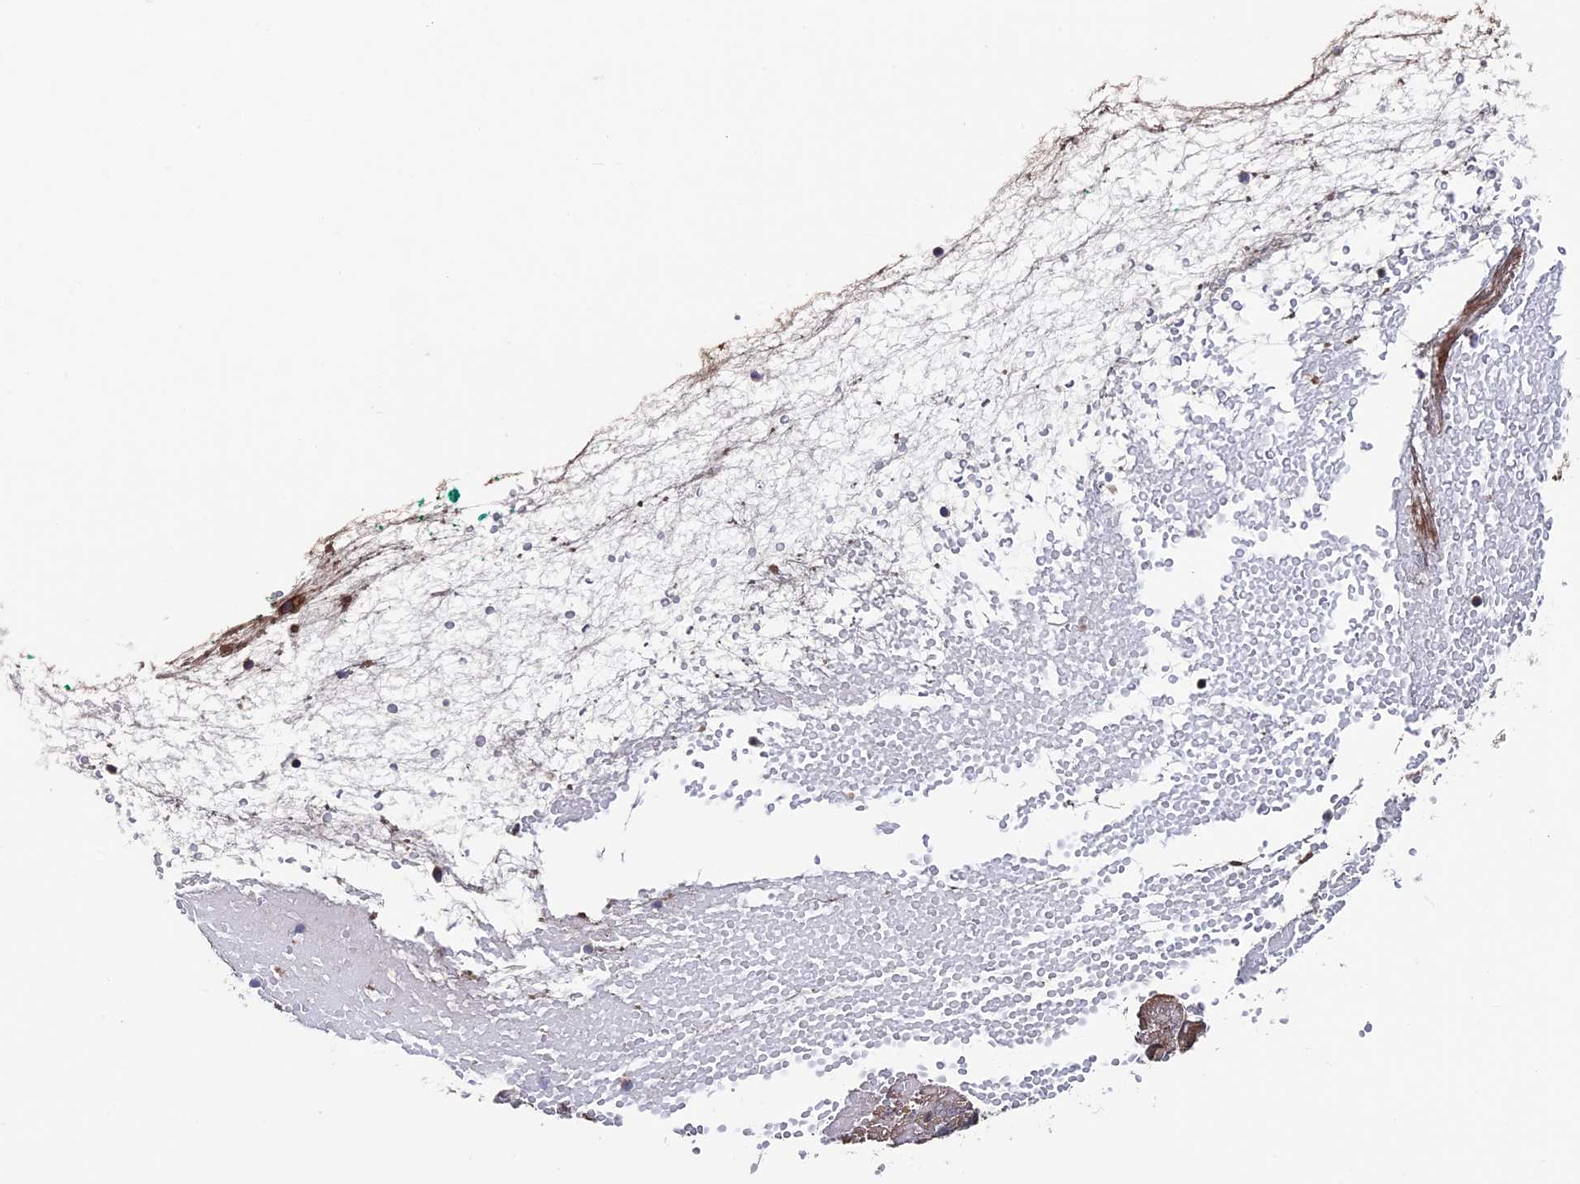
{"staining": {"intensity": "negative", "quantity": "none", "location": "none"}, "tissue": "adipose tissue", "cell_type": "Adipocytes", "image_type": "normal", "snomed": [{"axis": "morphology", "description": "Normal tissue, NOS"}, {"axis": "morphology", "description": "Basal cell carcinoma"}, {"axis": "topography", "description": "Cartilage tissue"}, {"axis": "topography", "description": "Nasopharynx"}, {"axis": "topography", "description": "Oral tissue"}], "caption": "Immunohistochemical staining of normal adipose tissue exhibits no significant positivity in adipocytes.", "gene": "DNAJC3", "patient": {"sex": "female", "age": 77}}